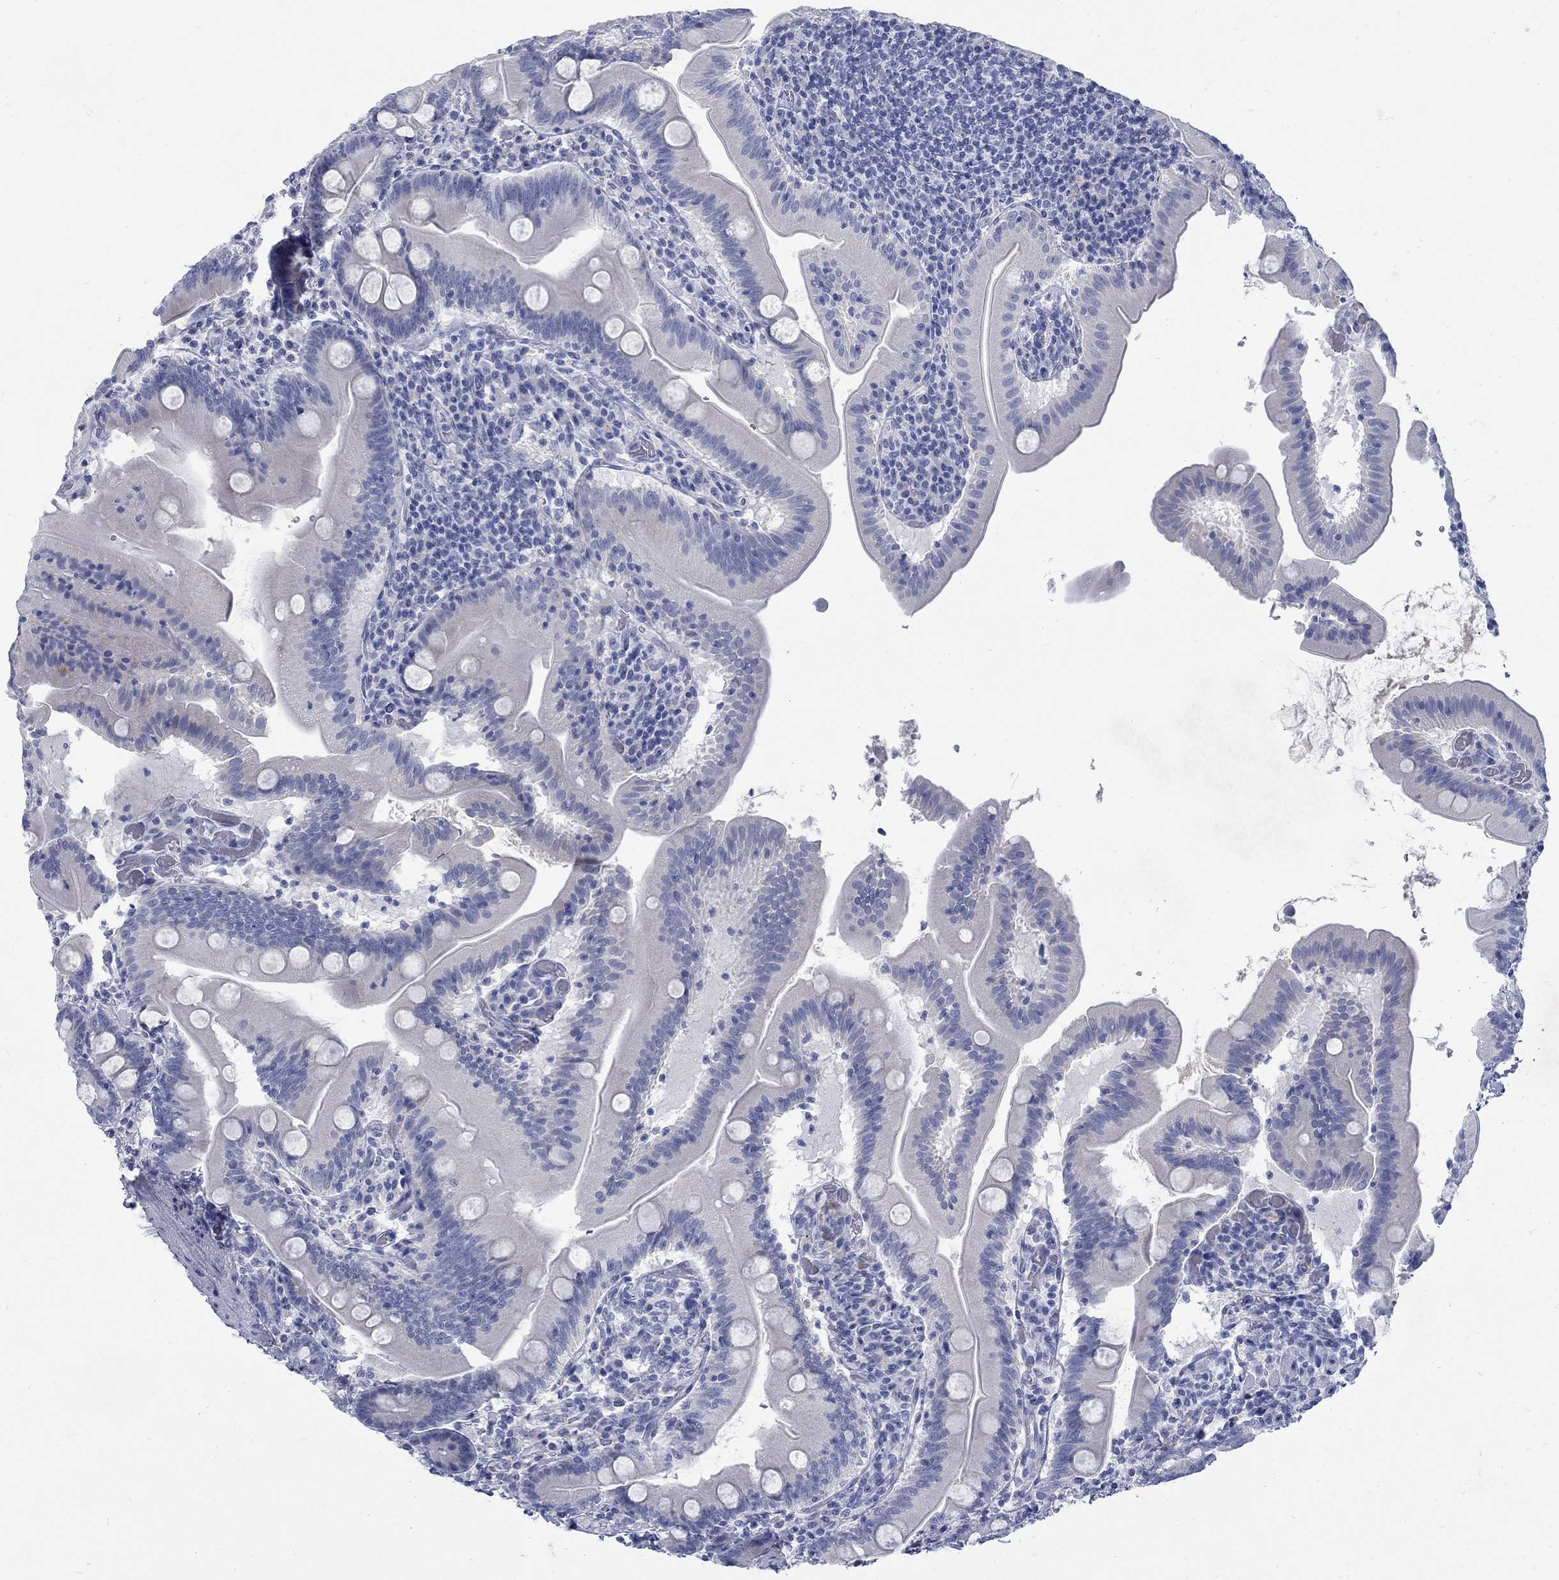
{"staining": {"intensity": "negative", "quantity": "none", "location": "none"}, "tissue": "small intestine", "cell_type": "Glandular cells", "image_type": "normal", "snomed": [{"axis": "morphology", "description": "Normal tissue, NOS"}, {"axis": "topography", "description": "Small intestine"}], "caption": "A high-resolution photomicrograph shows immunohistochemistry staining of benign small intestine, which demonstrates no significant staining in glandular cells.", "gene": "RFTN2", "patient": {"sex": "male", "age": 37}}